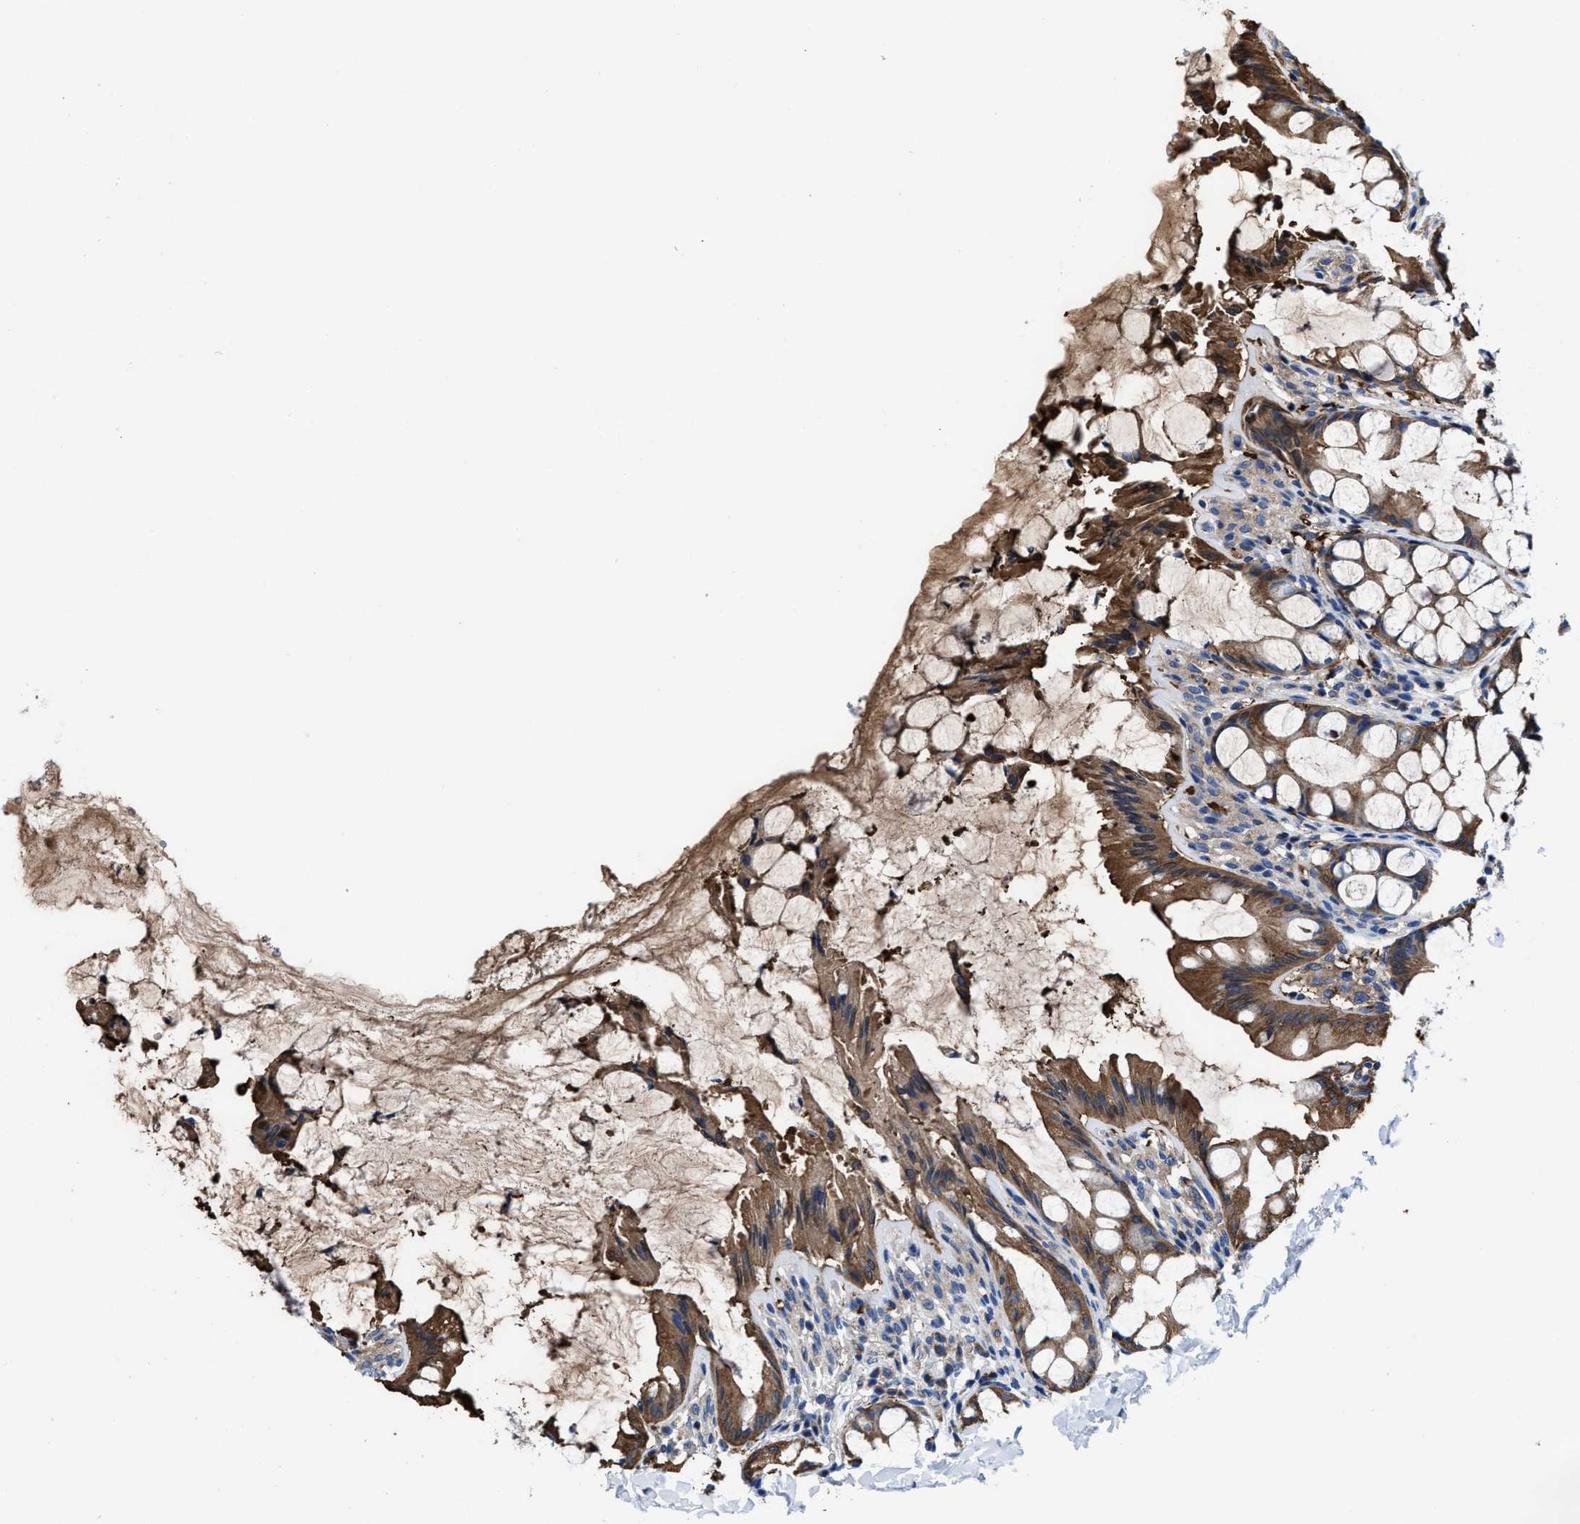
{"staining": {"intensity": "weak", "quantity": ">75%", "location": "cytoplasmic/membranous"}, "tissue": "colon", "cell_type": "Endothelial cells", "image_type": "normal", "snomed": [{"axis": "morphology", "description": "Normal tissue, NOS"}, {"axis": "topography", "description": "Colon"}], "caption": "The image shows immunohistochemical staining of benign colon. There is weak cytoplasmic/membranous staining is appreciated in about >75% of endothelial cells.", "gene": "TMEM30A", "patient": {"sex": "male", "age": 47}}